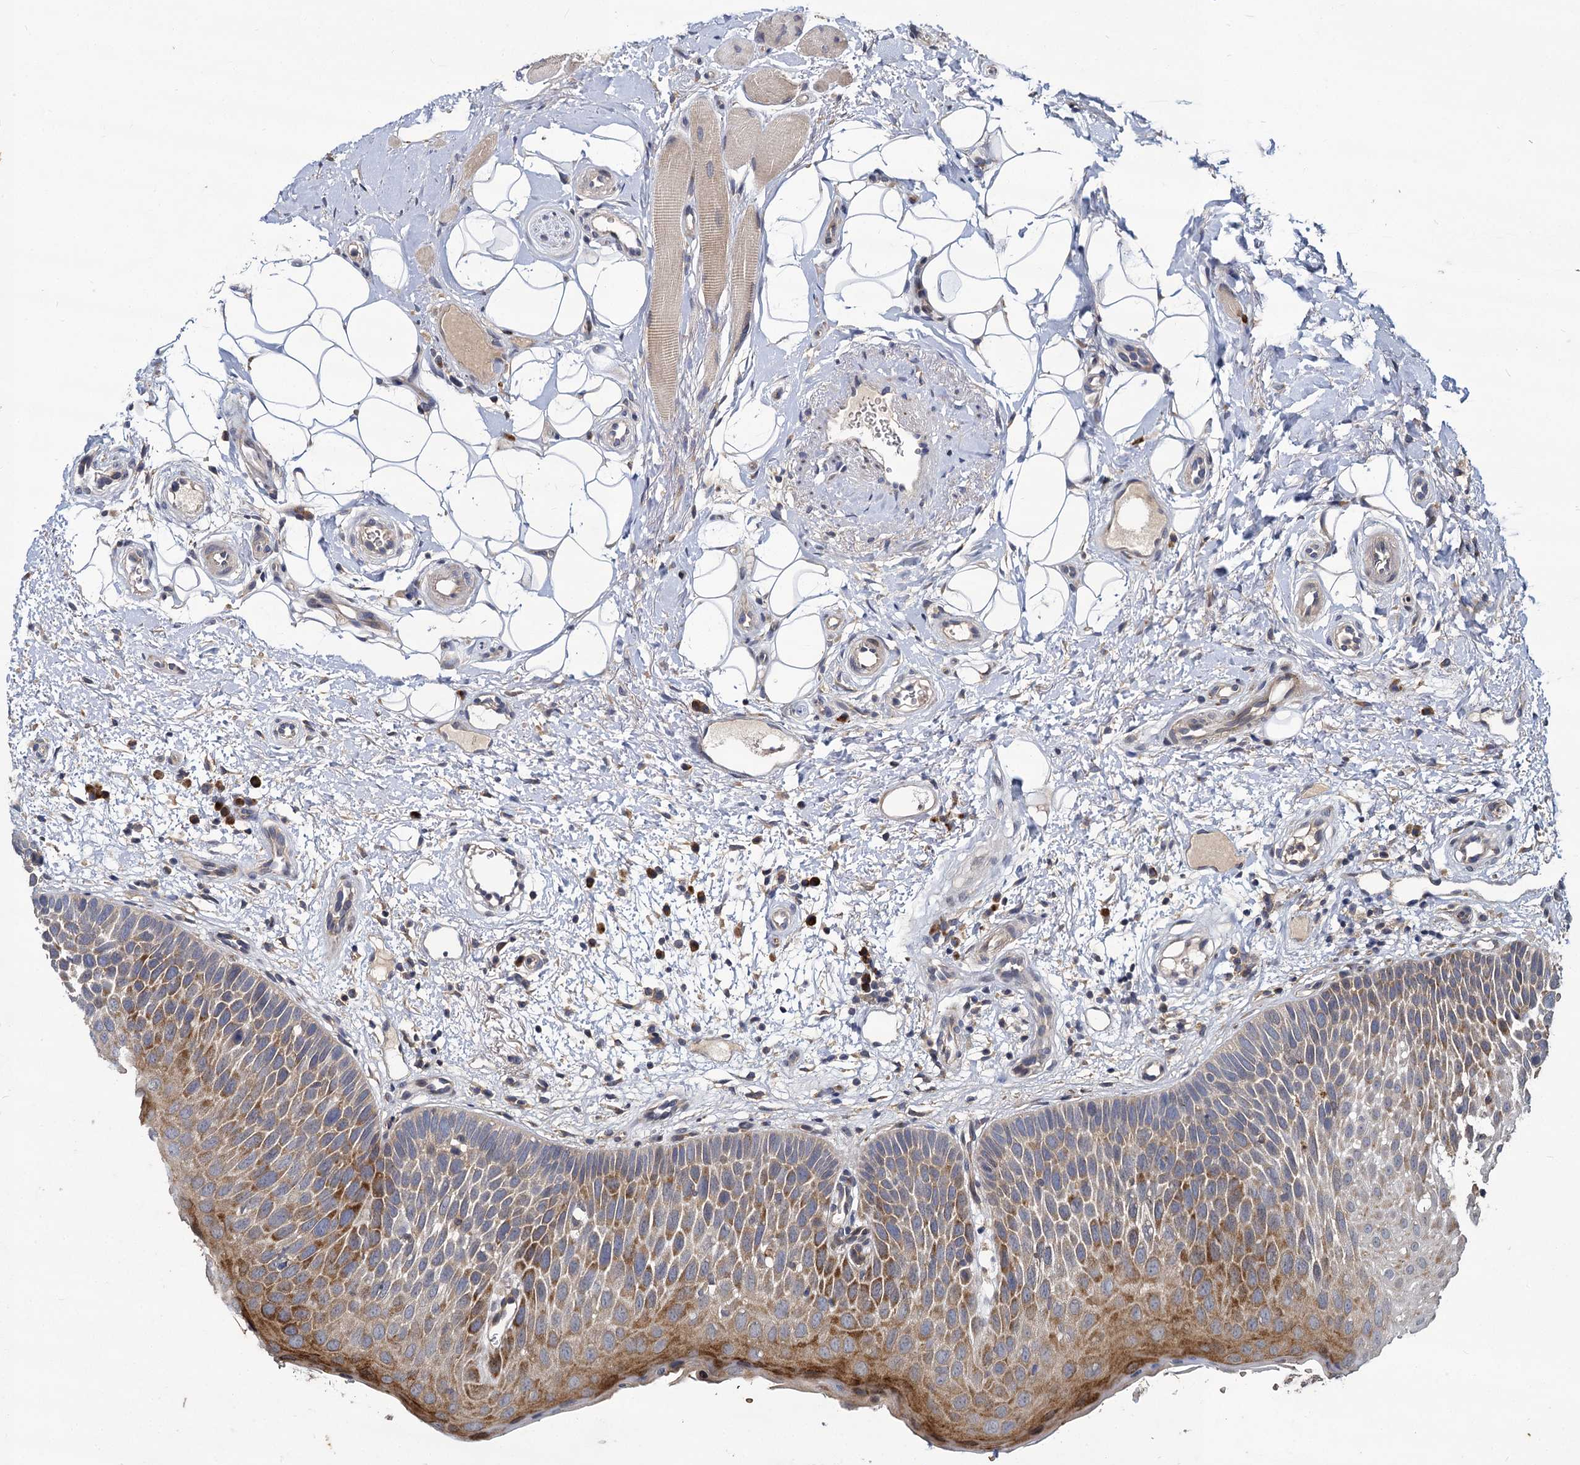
{"staining": {"intensity": "strong", "quantity": "25%-75%", "location": "cytoplasmic/membranous"}, "tissue": "oral mucosa", "cell_type": "Squamous epithelial cells", "image_type": "normal", "snomed": [{"axis": "morphology", "description": "No evidence of malignacy"}, {"axis": "topography", "description": "Oral tissue"}, {"axis": "topography", "description": "Head-Neck"}], "caption": "Protein expression analysis of benign human oral mucosa reveals strong cytoplasmic/membranous staining in approximately 25%-75% of squamous epithelial cells. (IHC, brightfield microscopy, high magnification).", "gene": "INPPL1", "patient": {"sex": "male", "age": 68}}